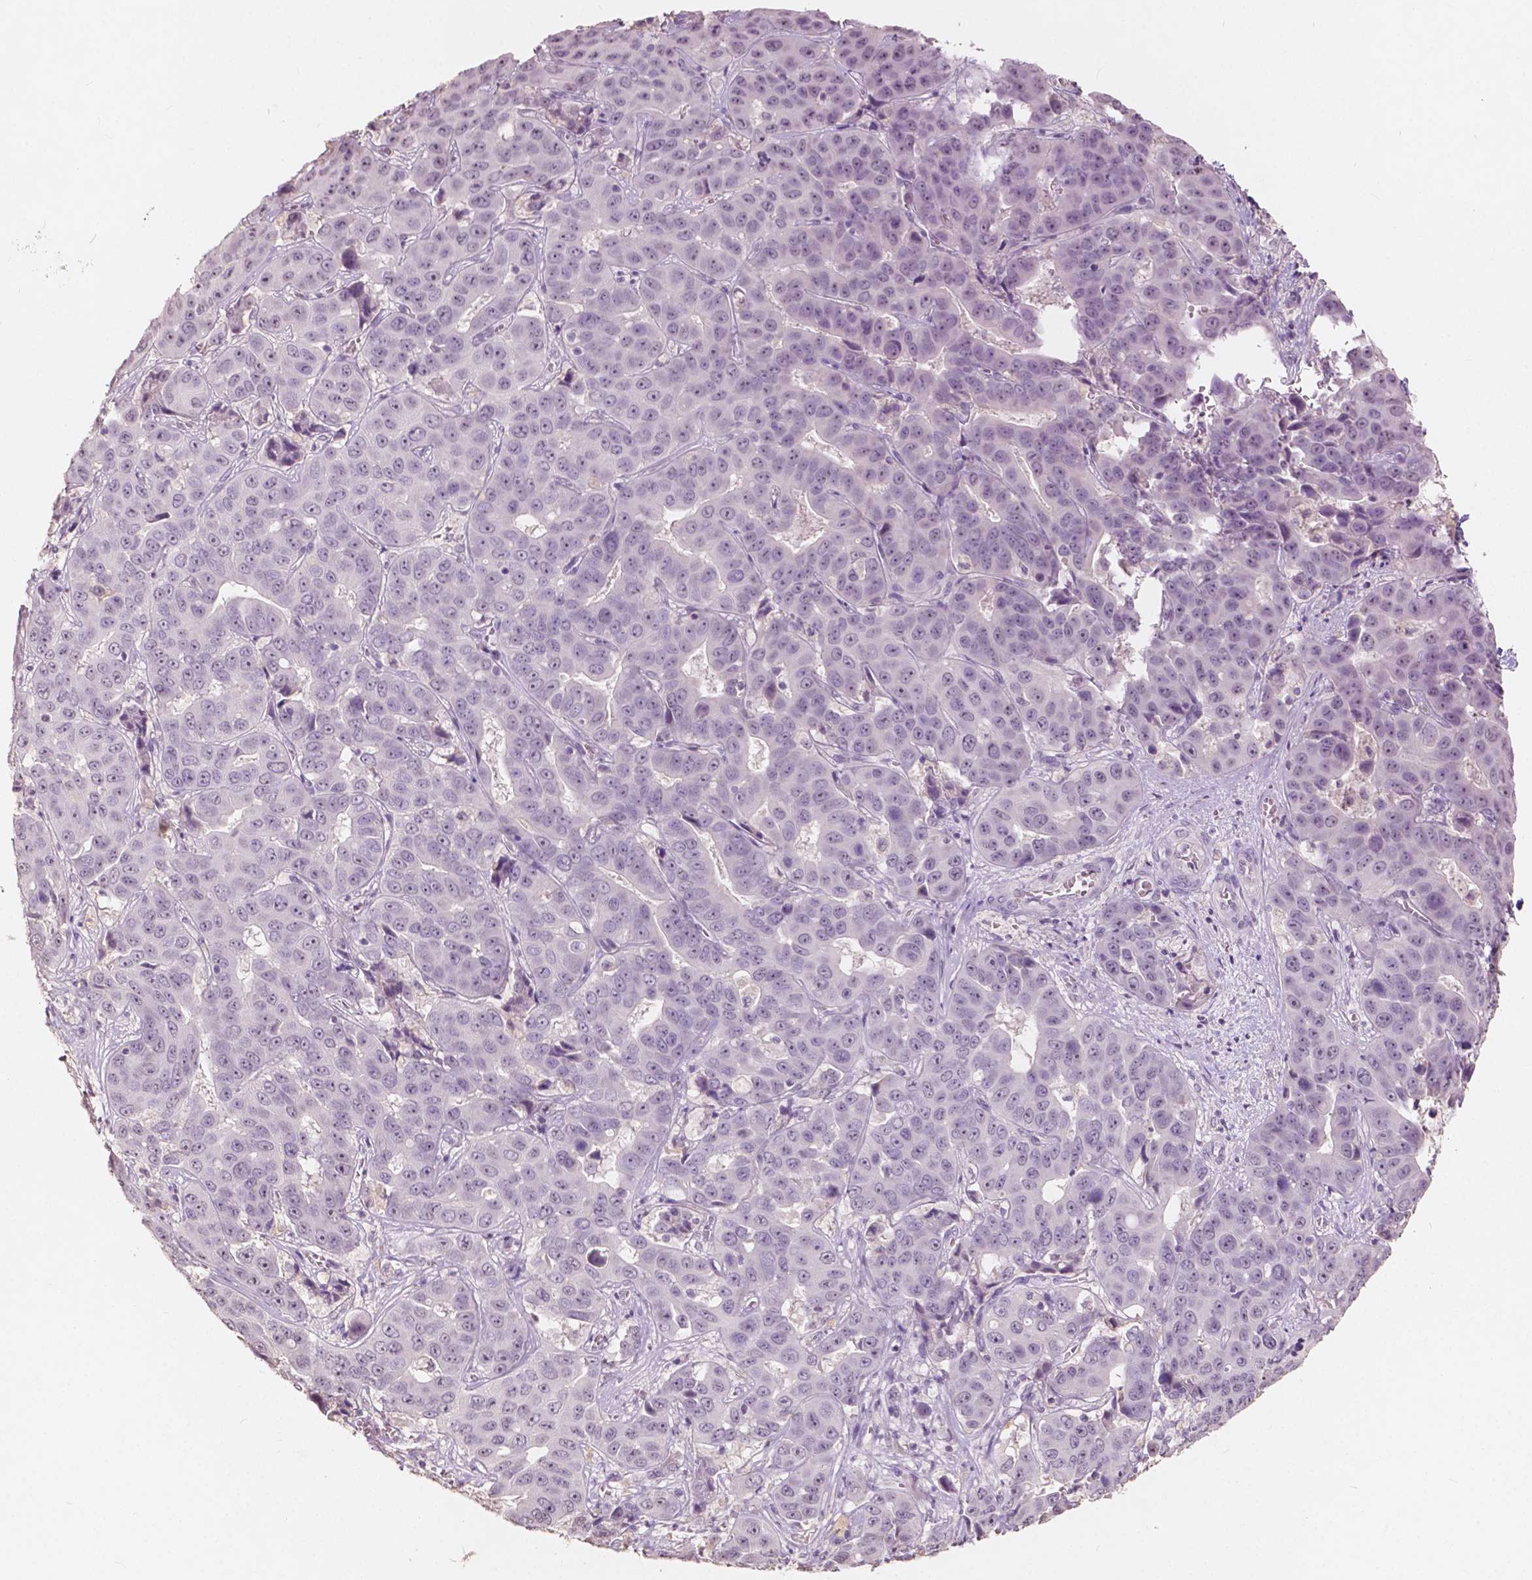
{"staining": {"intensity": "negative", "quantity": "none", "location": "none"}, "tissue": "liver cancer", "cell_type": "Tumor cells", "image_type": "cancer", "snomed": [{"axis": "morphology", "description": "Cholangiocarcinoma"}, {"axis": "topography", "description": "Liver"}], "caption": "This histopathology image is of liver cancer (cholangiocarcinoma) stained with immunohistochemistry to label a protein in brown with the nuclei are counter-stained blue. There is no positivity in tumor cells.", "gene": "SOX15", "patient": {"sex": "female", "age": 52}}